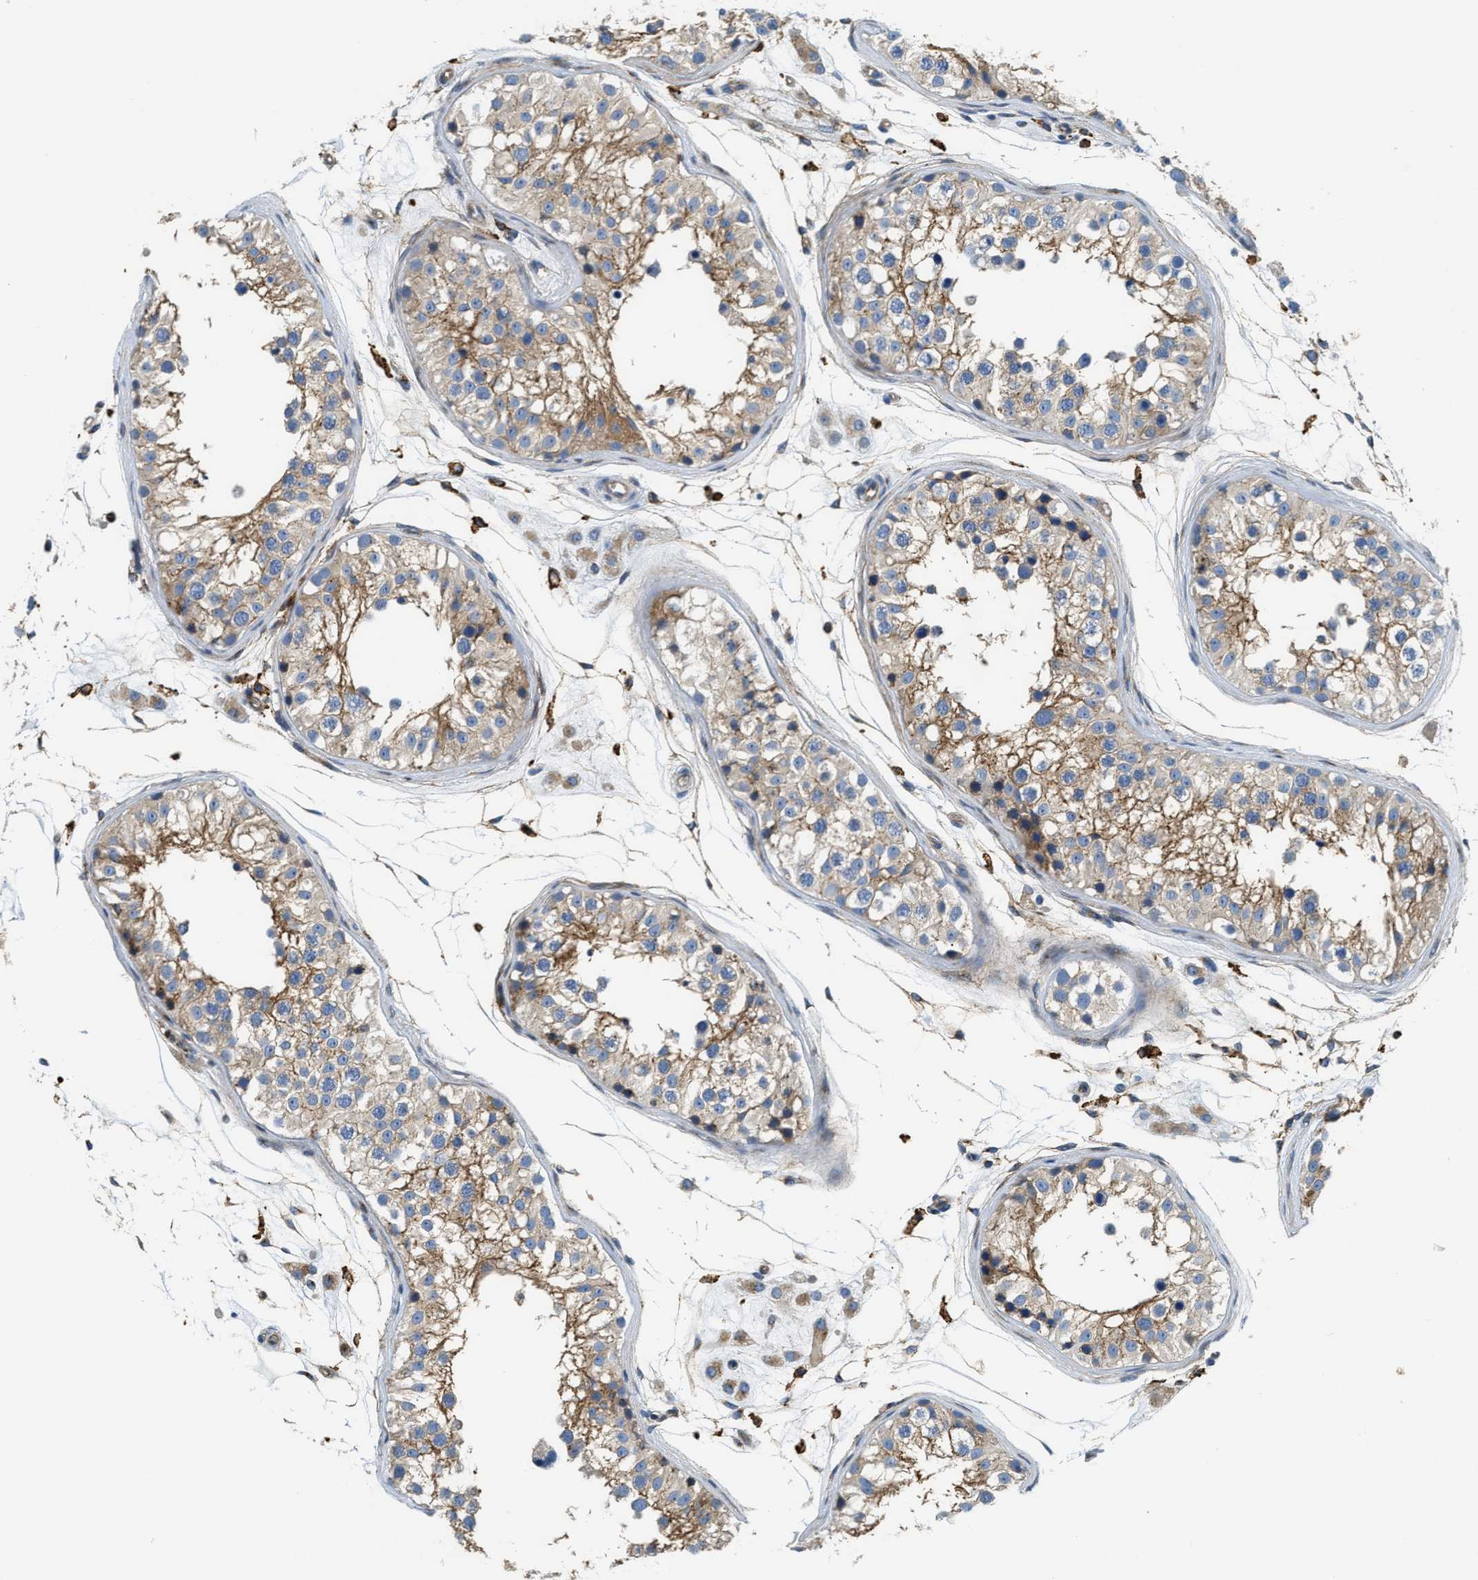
{"staining": {"intensity": "moderate", "quantity": "25%-75%", "location": "cytoplasmic/membranous"}, "tissue": "testis", "cell_type": "Cells in seminiferous ducts", "image_type": "normal", "snomed": [{"axis": "morphology", "description": "Normal tissue, NOS"}, {"axis": "morphology", "description": "Adenocarcinoma, metastatic, NOS"}, {"axis": "topography", "description": "Testis"}], "caption": "The photomicrograph displays immunohistochemical staining of benign testis. There is moderate cytoplasmic/membranous staining is present in about 25%-75% of cells in seminiferous ducts.", "gene": "NSUN7", "patient": {"sex": "male", "age": 26}}